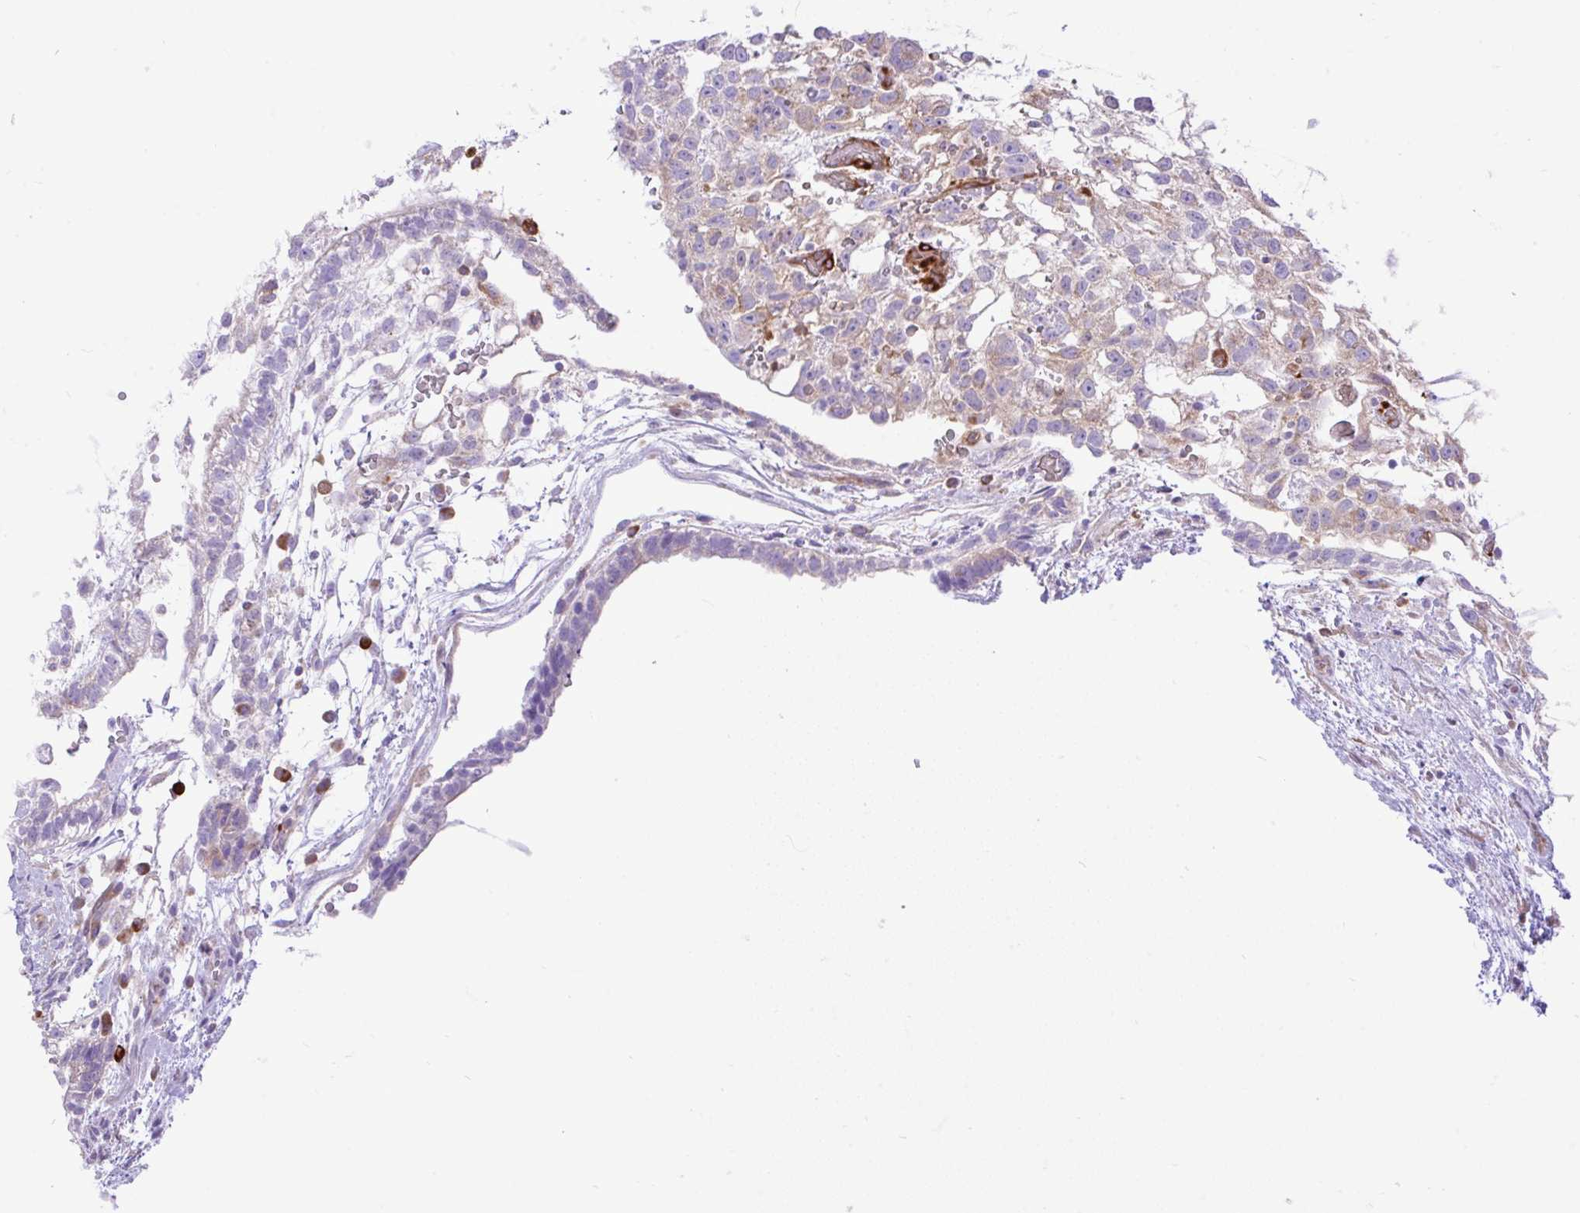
{"staining": {"intensity": "weak", "quantity": "<25%", "location": "cytoplasmic/membranous"}, "tissue": "testis cancer", "cell_type": "Tumor cells", "image_type": "cancer", "snomed": [{"axis": "morphology", "description": "Carcinoma, Embryonal, NOS"}, {"axis": "topography", "description": "Testis"}], "caption": "Tumor cells are negative for brown protein staining in testis cancer.", "gene": "EEF1A2", "patient": {"sex": "male", "age": 32}}